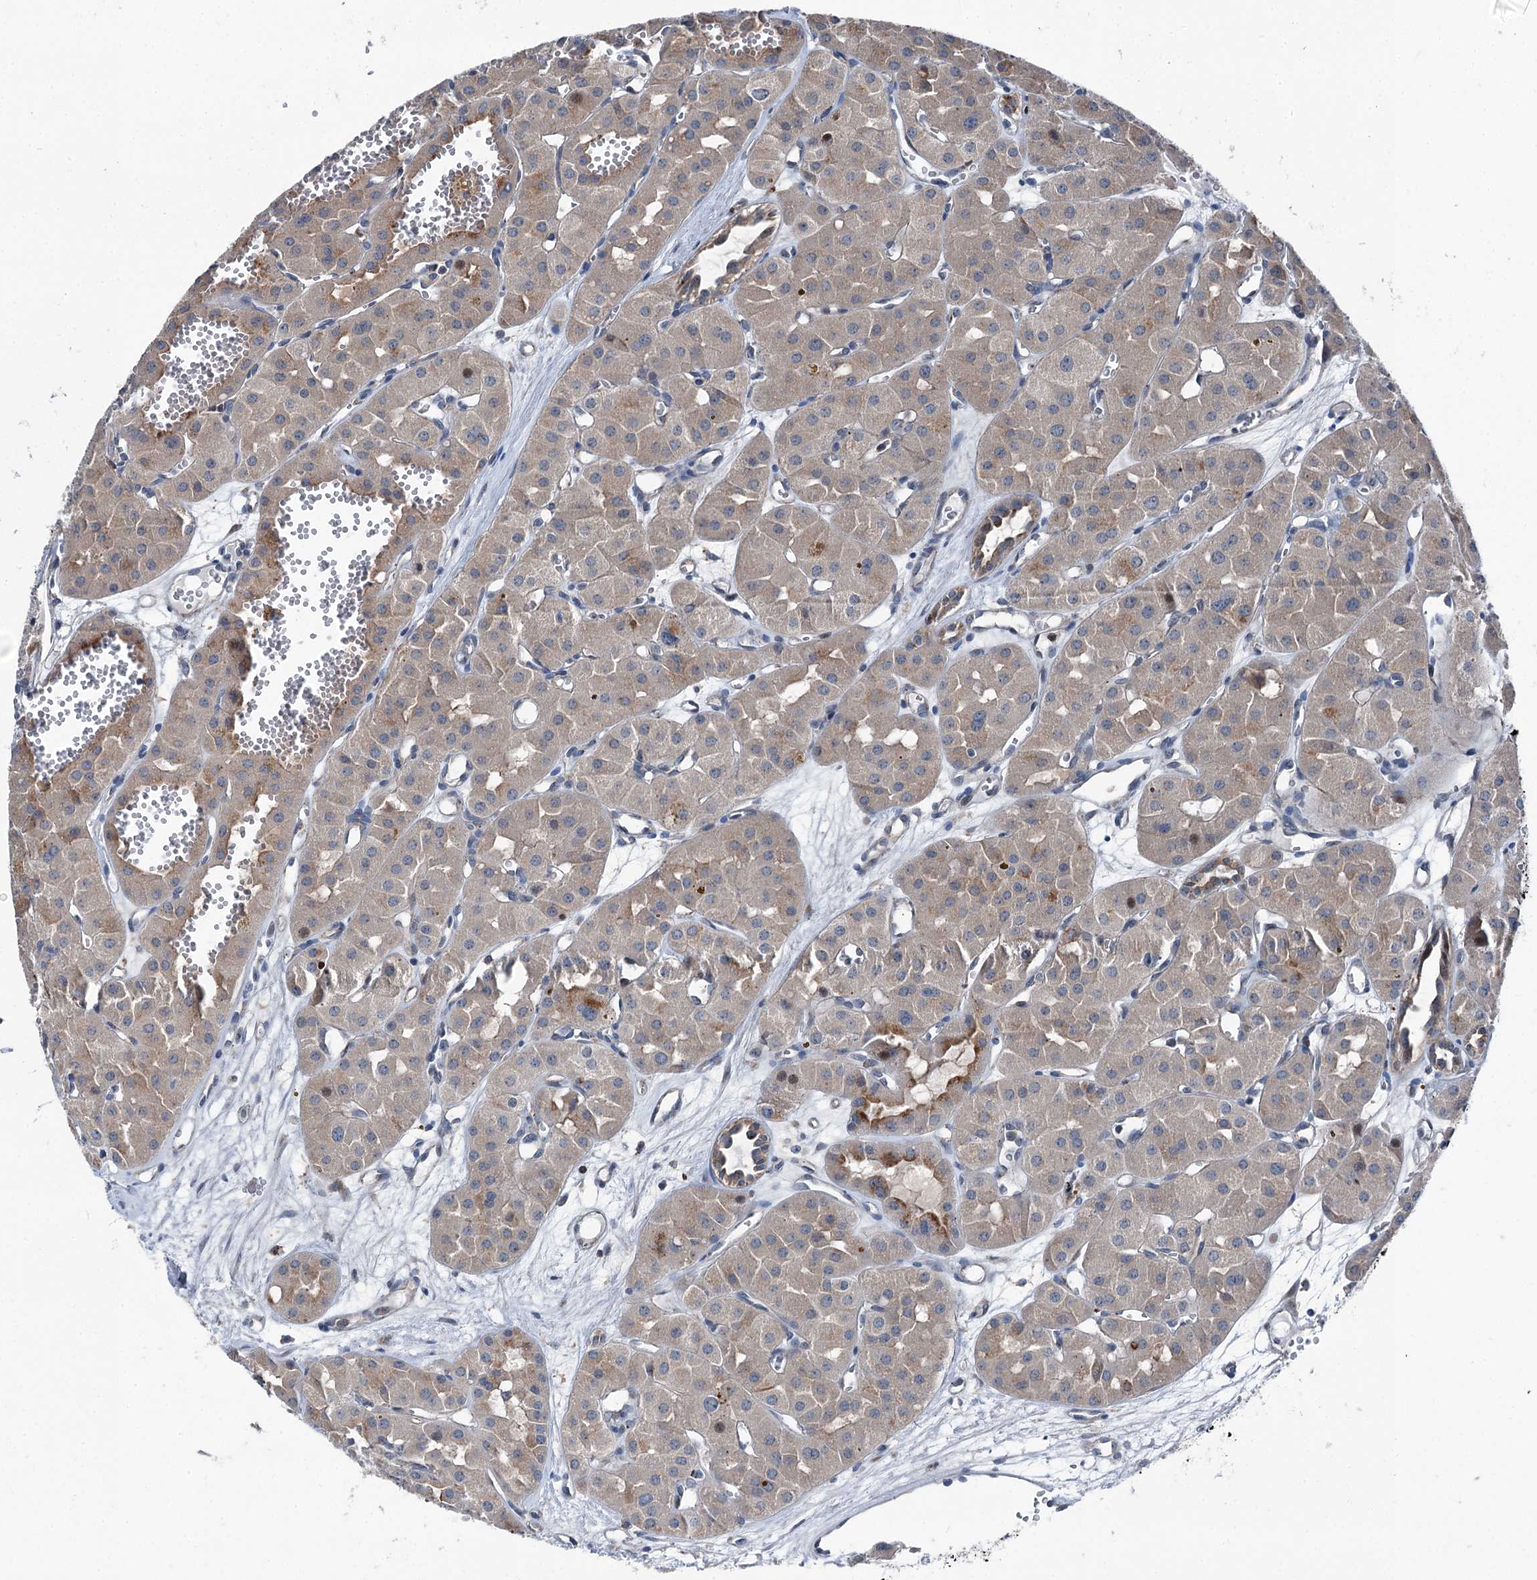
{"staining": {"intensity": "moderate", "quantity": "<25%", "location": "cytoplasmic/membranous"}, "tissue": "renal cancer", "cell_type": "Tumor cells", "image_type": "cancer", "snomed": [{"axis": "morphology", "description": "Carcinoma, NOS"}, {"axis": "topography", "description": "Kidney"}], "caption": "Immunohistochemistry (IHC) (DAB (3,3'-diaminobenzidine)) staining of renal carcinoma demonstrates moderate cytoplasmic/membranous protein expression in about <25% of tumor cells.", "gene": "POLR1D", "patient": {"sex": "female", "age": 75}}